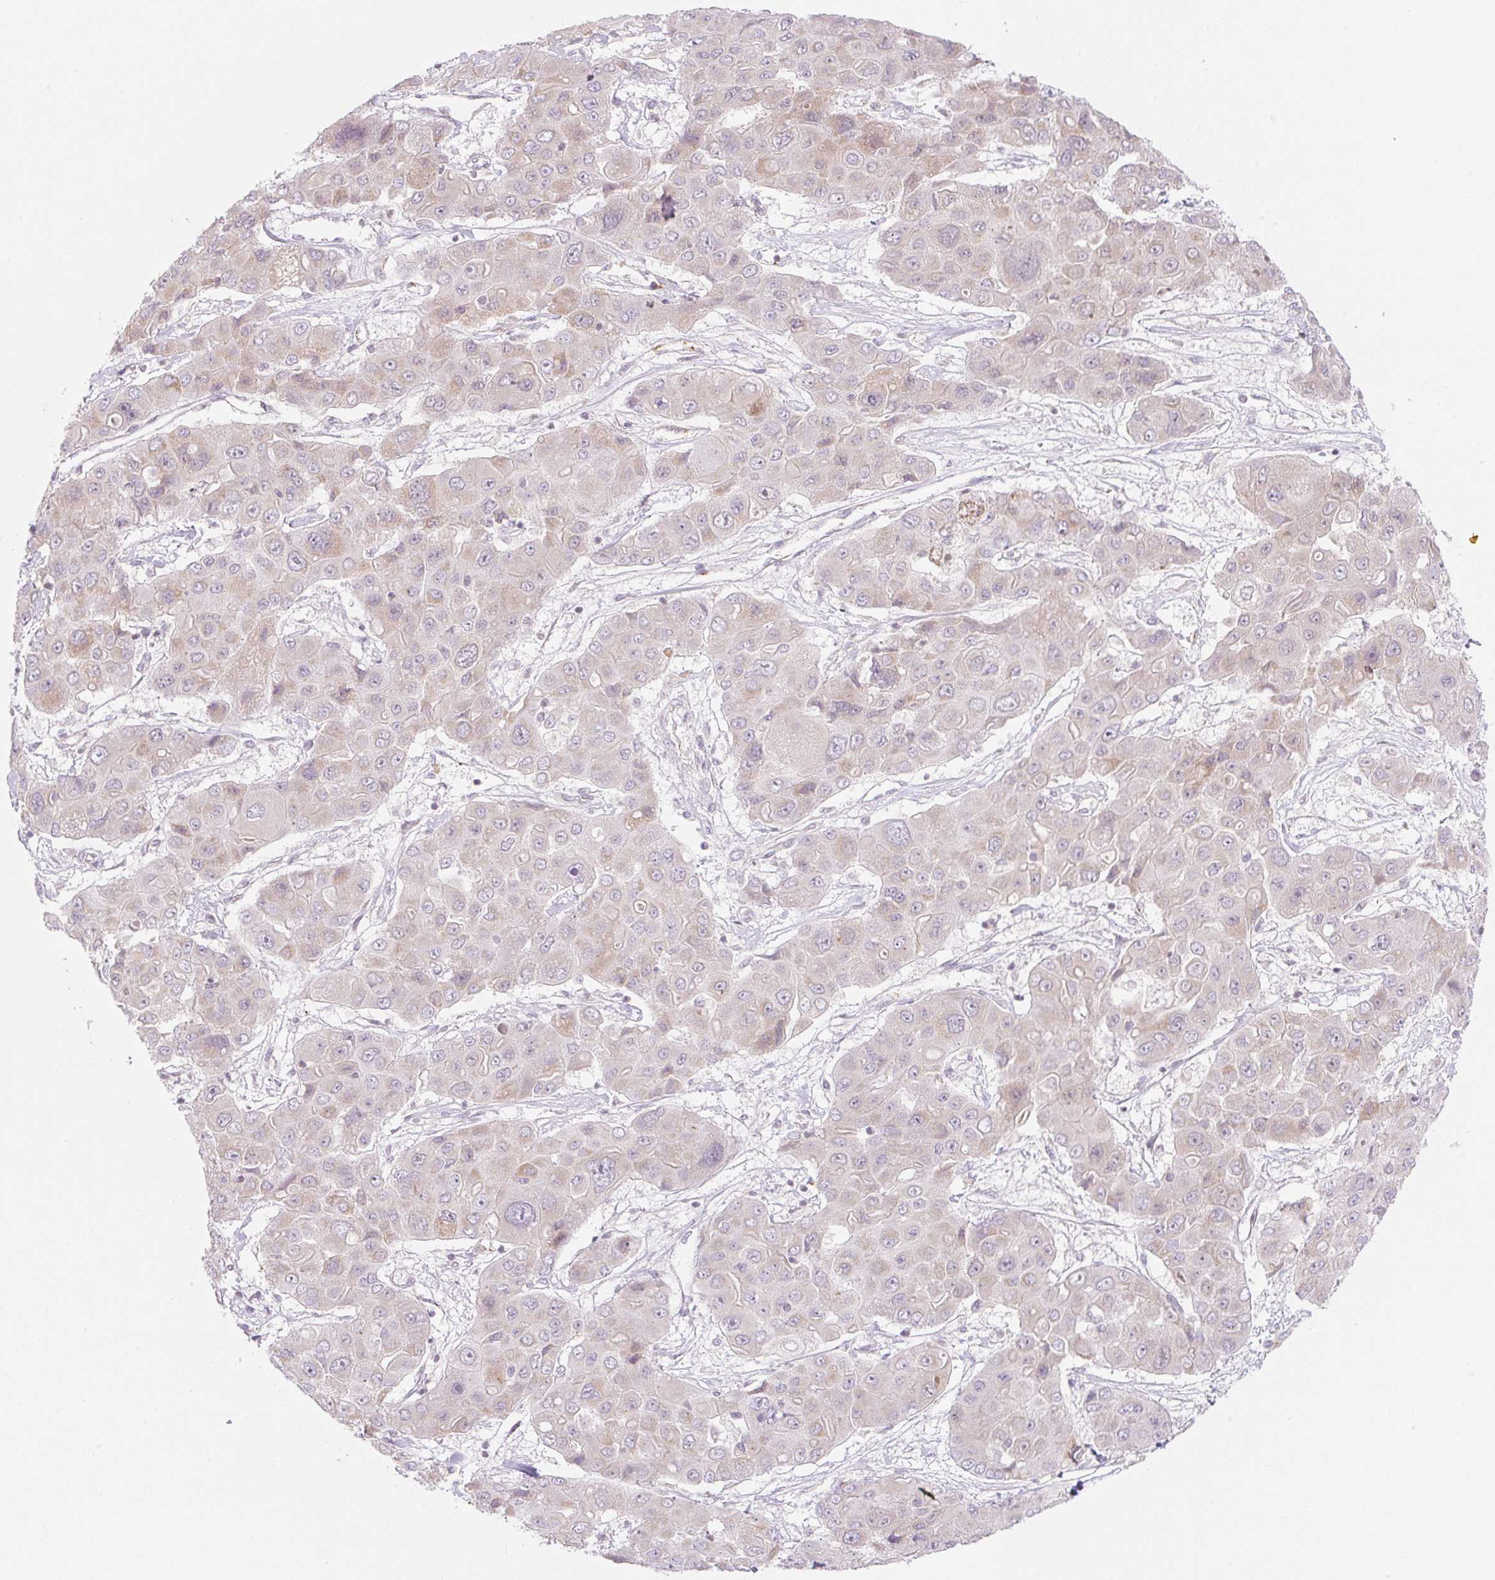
{"staining": {"intensity": "weak", "quantity": "25%-75%", "location": "cytoplasmic/membranous"}, "tissue": "liver cancer", "cell_type": "Tumor cells", "image_type": "cancer", "snomed": [{"axis": "morphology", "description": "Cholangiocarcinoma"}, {"axis": "topography", "description": "Liver"}], "caption": "Liver cancer stained for a protein (brown) demonstrates weak cytoplasmic/membranous positive positivity in approximately 25%-75% of tumor cells.", "gene": "CASKIN1", "patient": {"sex": "male", "age": 67}}